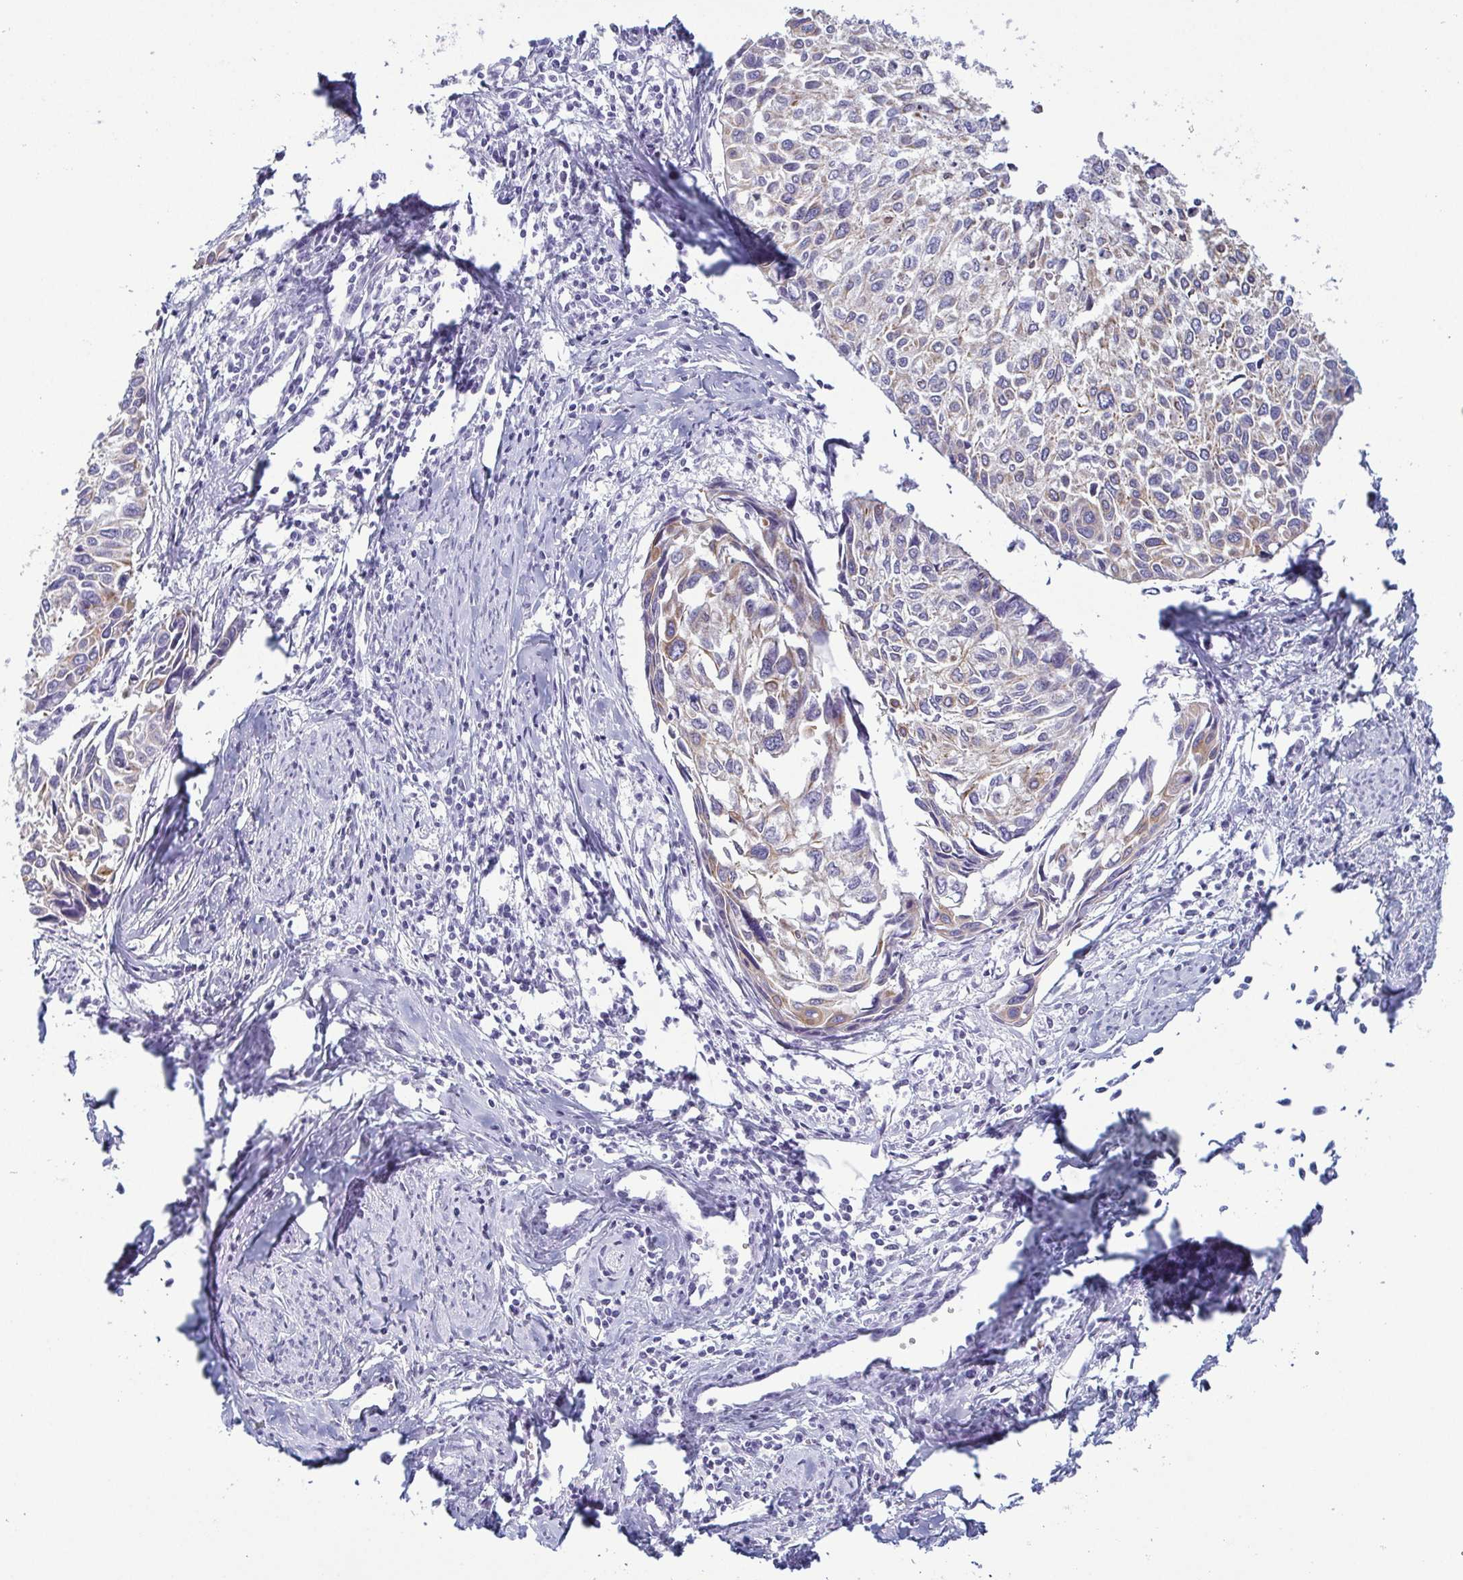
{"staining": {"intensity": "weak", "quantity": "25%-75%", "location": "cytoplasmic/membranous"}, "tissue": "cervical cancer", "cell_type": "Tumor cells", "image_type": "cancer", "snomed": [{"axis": "morphology", "description": "Squamous cell carcinoma, NOS"}, {"axis": "topography", "description": "Cervix"}], "caption": "Tumor cells display low levels of weak cytoplasmic/membranous positivity in approximately 25%-75% of cells in cervical cancer (squamous cell carcinoma).", "gene": "KRT10", "patient": {"sex": "female", "age": 50}}